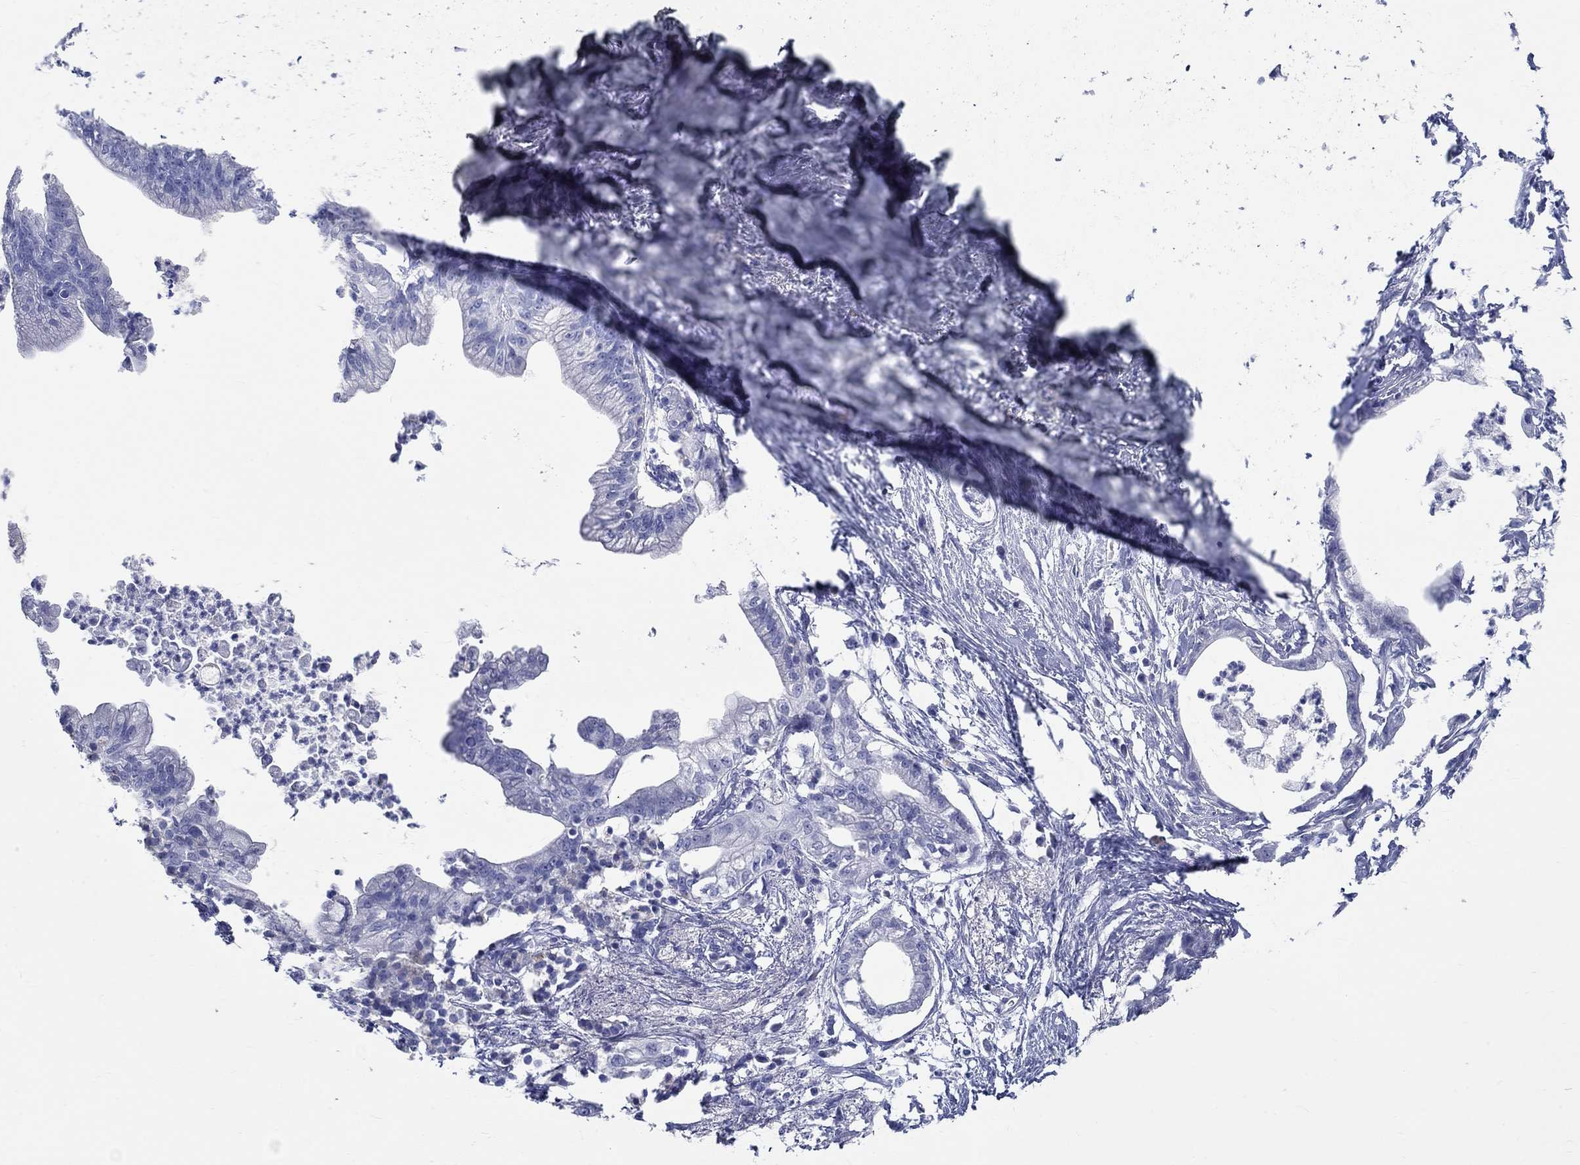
{"staining": {"intensity": "negative", "quantity": "none", "location": "none"}, "tissue": "pancreatic cancer", "cell_type": "Tumor cells", "image_type": "cancer", "snomed": [{"axis": "morphology", "description": "Normal tissue, NOS"}, {"axis": "morphology", "description": "Adenocarcinoma, NOS"}, {"axis": "topography", "description": "Pancreas"}], "caption": "This is a micrograph of IHC staining of pancreatic cancer (adenocarcinoma), which shows no positivity in tumor cells. (Brightfield microscopy of DAB IHC at high magnification).", "gene": "TSPAN16", "patient": {"sex": "female", "age": 58}}